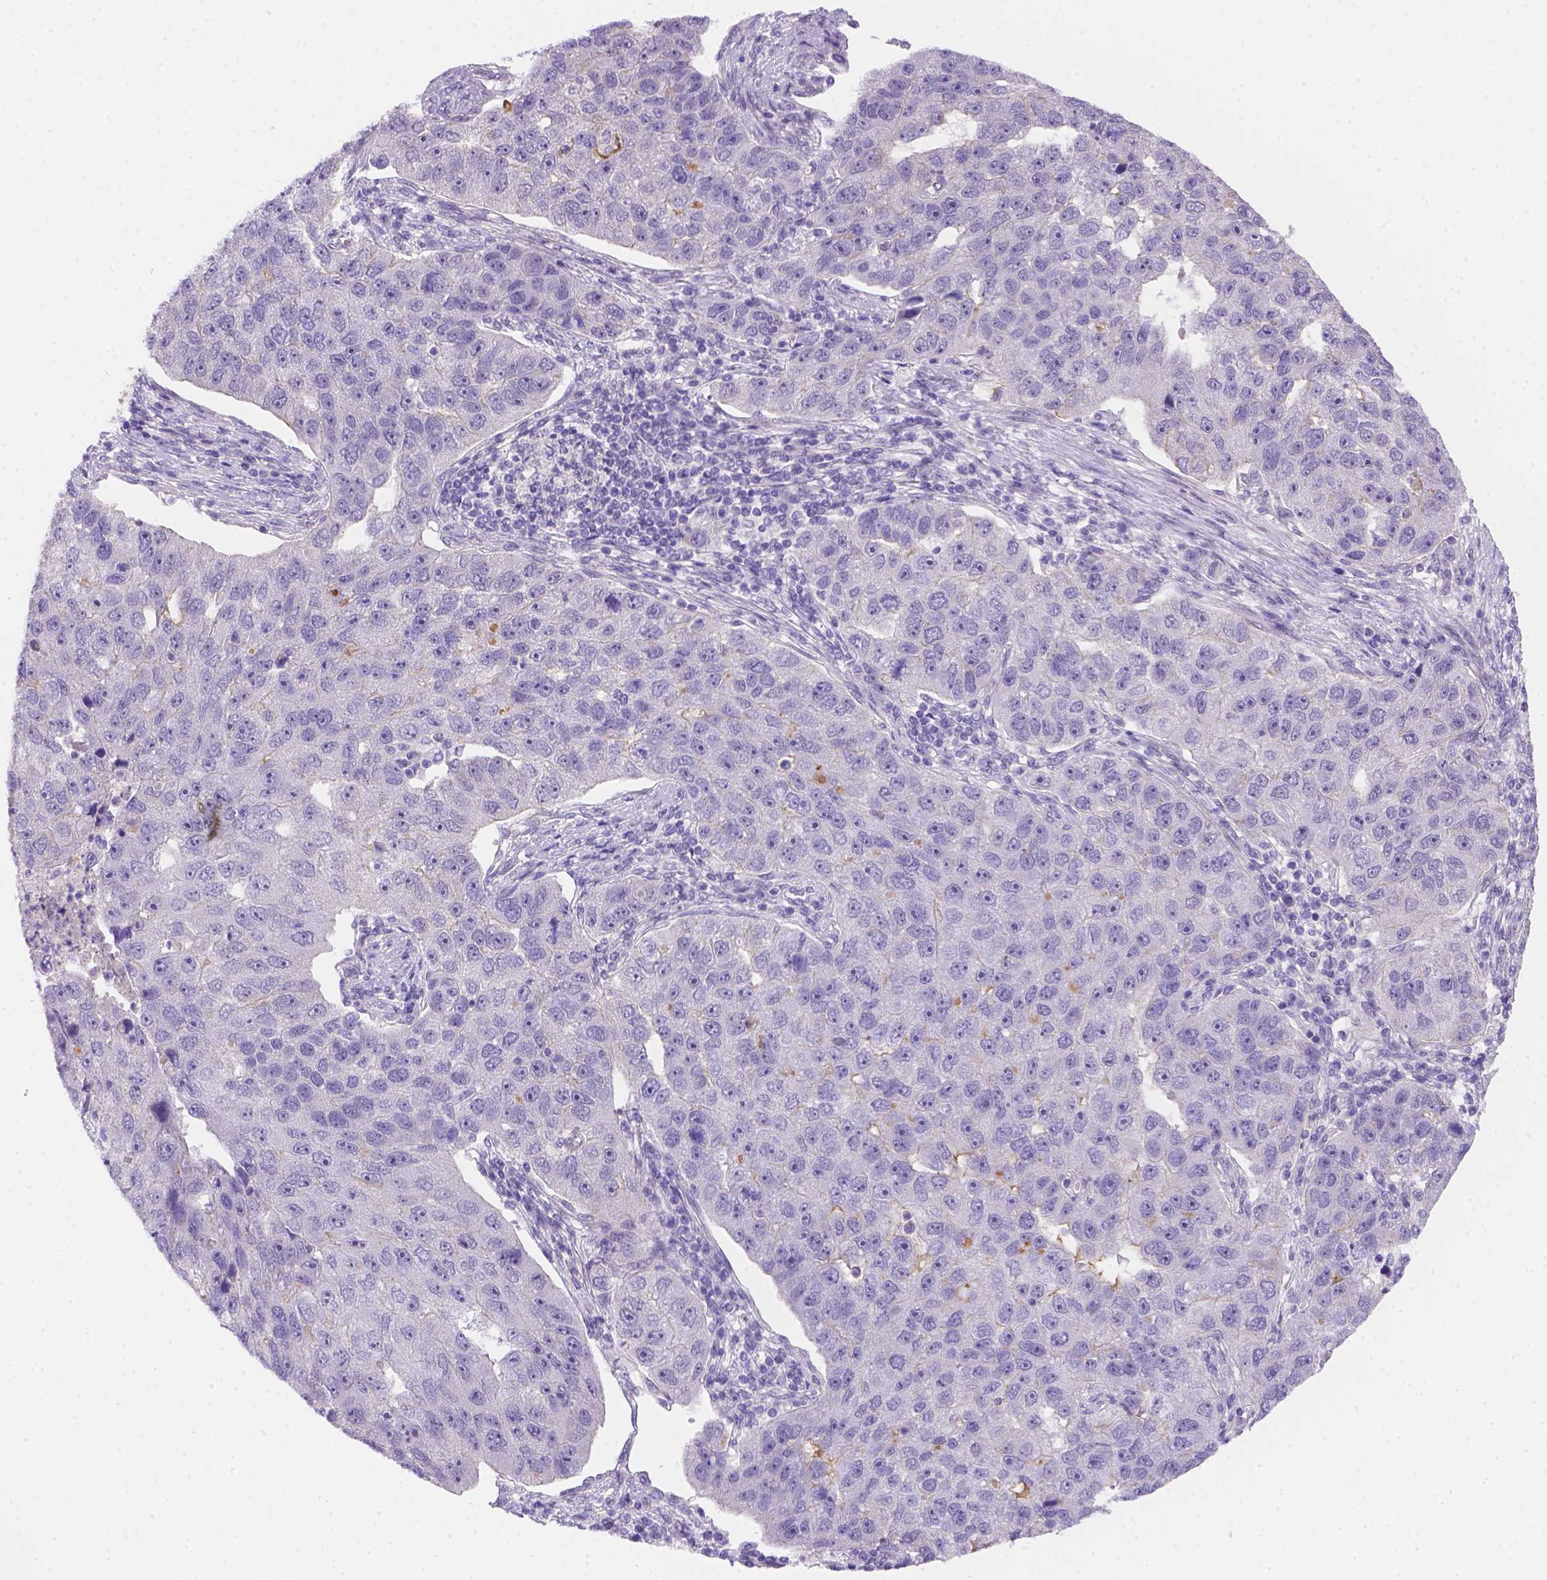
{"staining": {"intensity": "negative", "quantity": "none", "location": "none"}, "tissue": "pancreatic cancer", "cell_type": "Tumor cells", "image_type": "cancer", "snomed": [{"axis": "morphology", "description": "Adenocarcinoma, NOS"}, {"axis": "topography", "description": "Pancreas"}], "caption": "This photomicrograph is of pancreatic cancer (adenocarcinoma) stained with immunohistochemistry to label a protein in brown with the nuclei are counter-stained blue. There is no positivity in tumor cells. The staining was performed using DAB to visualize the protein expression in brown, while the nuclei were stained in blue with hematoxylin (Magnification: 20x).", "gene": "NXPE2", "patient": {"sex": "female", "age": 61}}